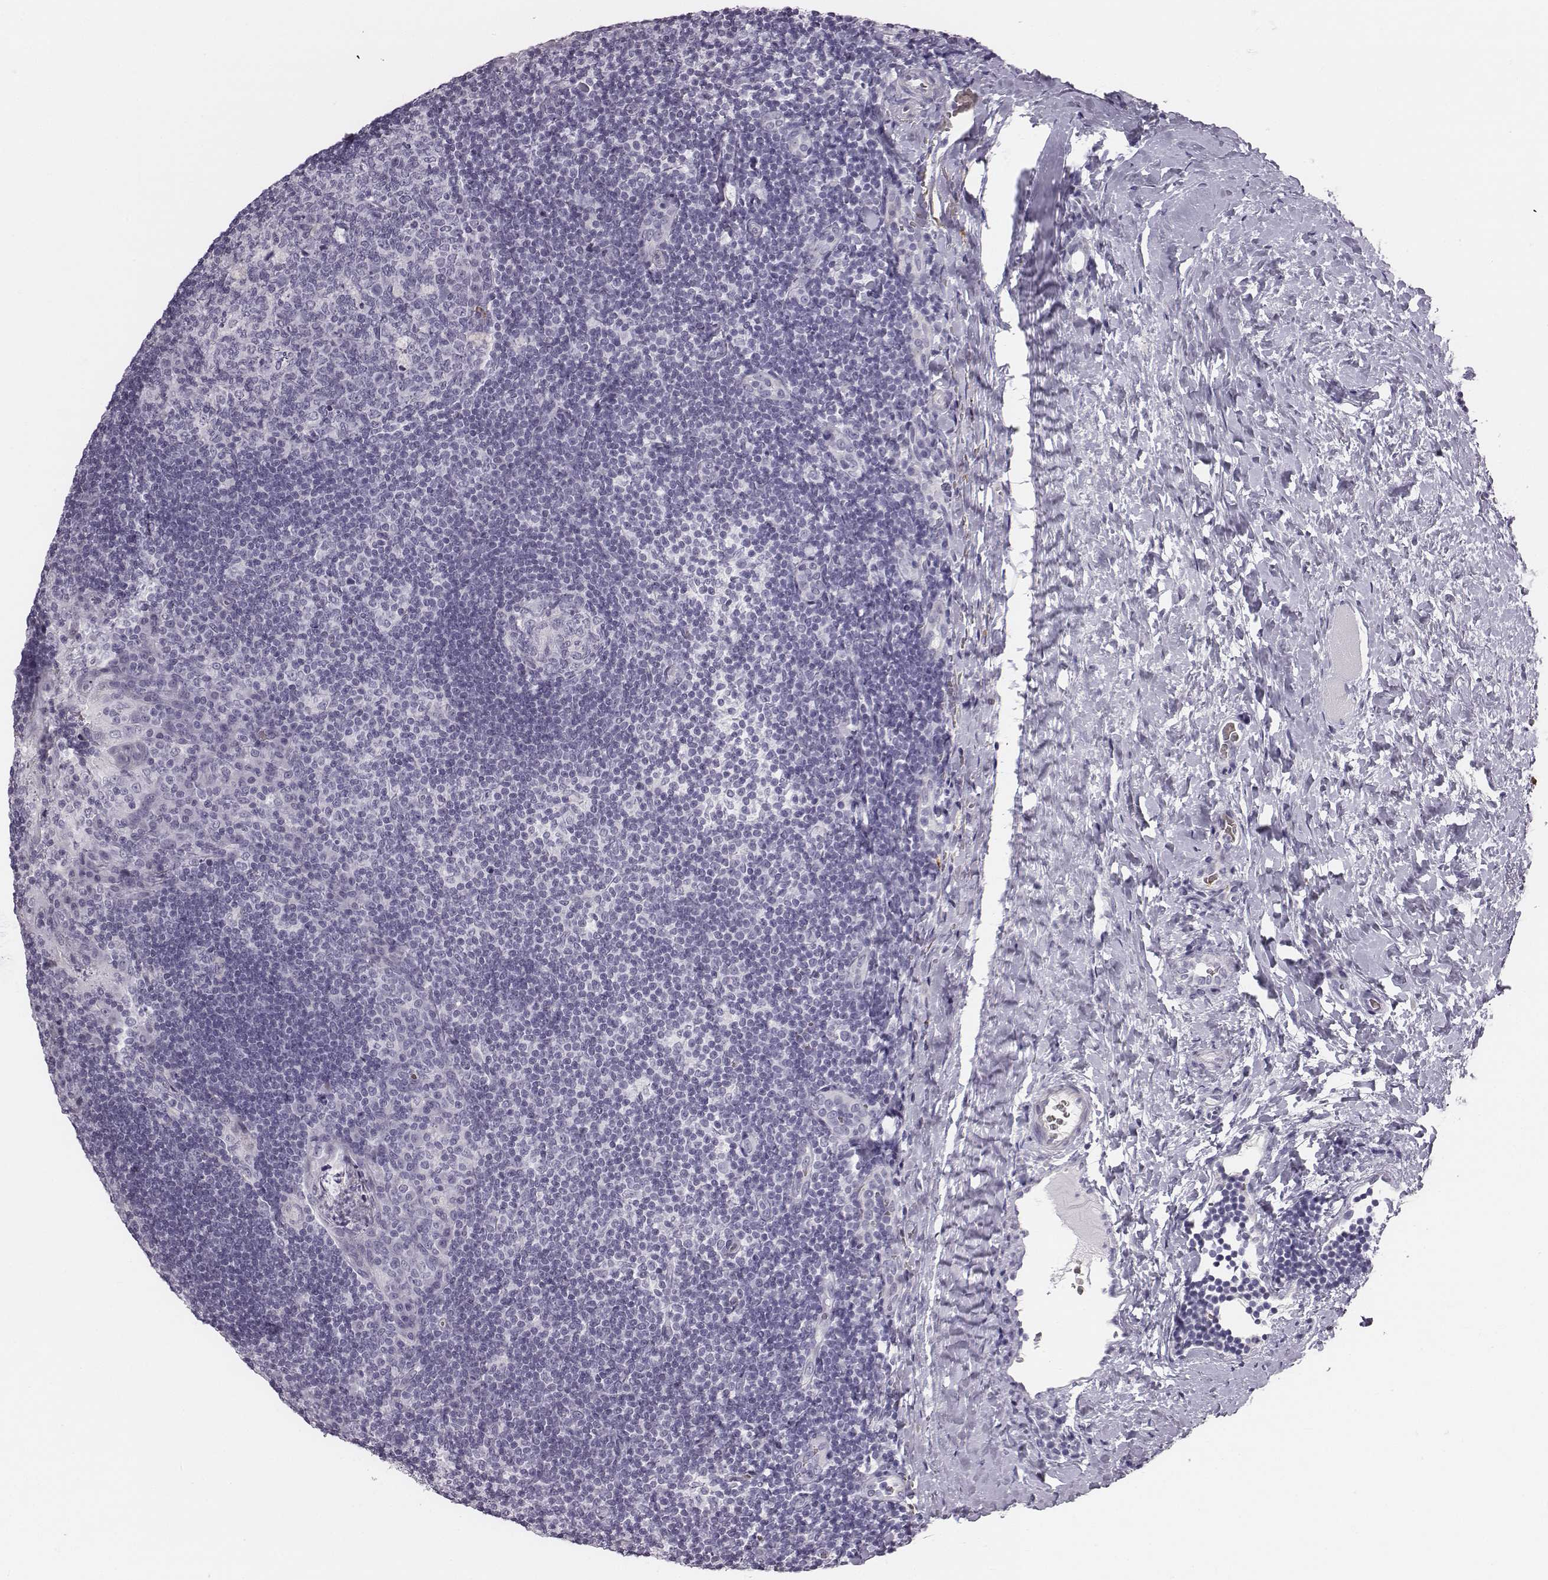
{"staining": {"intensity": "negative", "quantity": "none", "location": "none"}, "tissue": "tonsil", "cell_type": "Germinal center cells", "image_type": "normal", "snomed": [{"axis": "morphology", "description": "Normal tissue, NOS"}, {"axis": "topography", "description": "Tonsil"}], "caption": "The photomicrograph demonstrates no staining of germinal center cells in benign tonsil. (Immunohistochemistry, brightfield microscopy, high magnification).", "gene": "HBZ", "patient": {"sex": "male", "age": 17}}